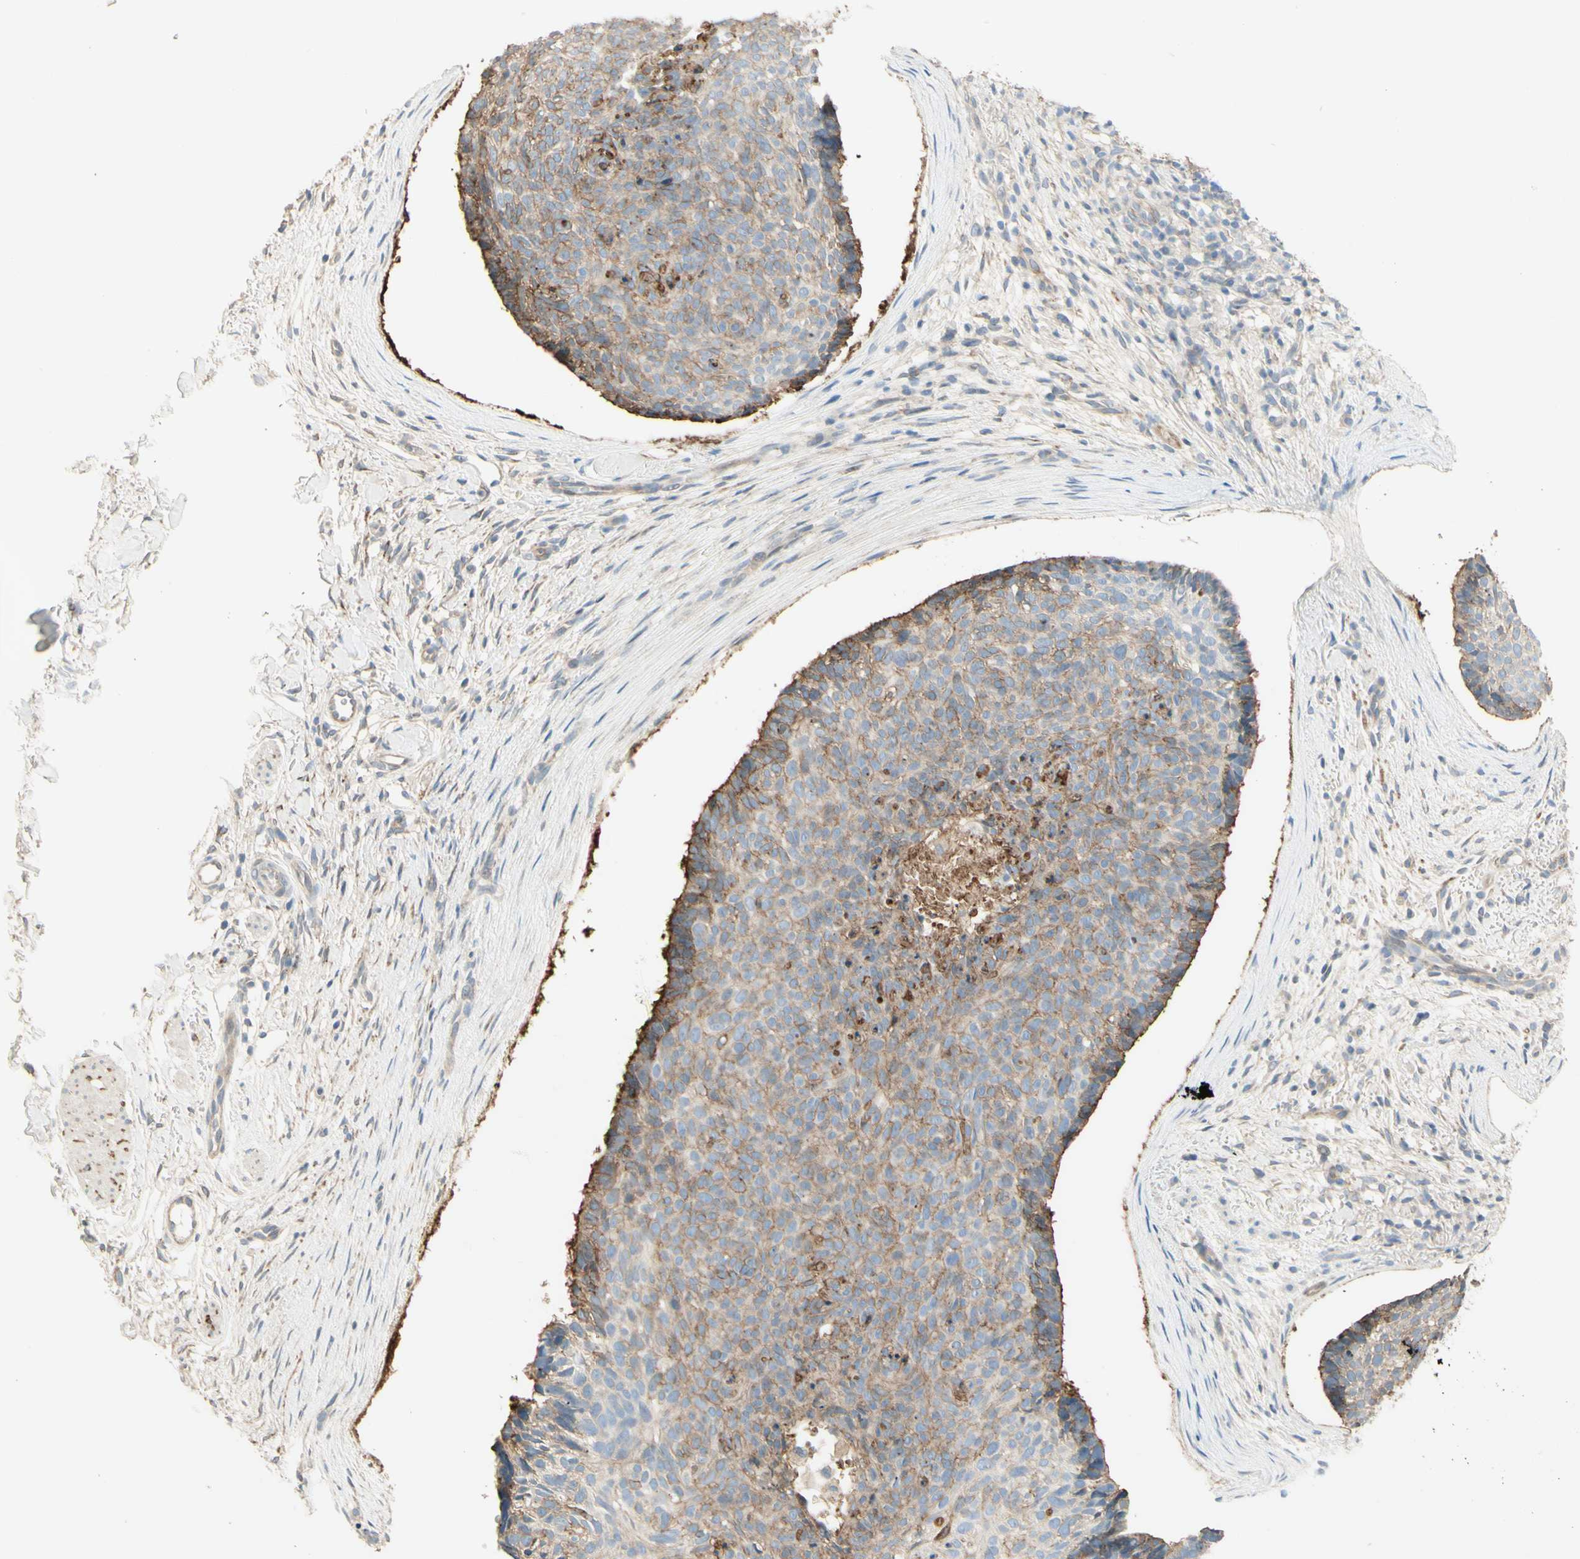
{"staining": {"intensity": "weak", "quantity": ">75%", "location": "cytoplasmic/membranous"}, "tissue": "skin cancer", "cell_type": "Tumor cells", "image_type": "cancer", "snomed": [{"axis": "morphology", "description": "Normal tissue, NOS"}, {"axis": "morphology", "description": "Basal cell carcinoma"}, {"axis": "topography", "description": "Skin"}], "caption": "DAB immunohistochemical staining of human skin cancer (basal cell carcinoma) displays weak cytoplasmic/membranous protein positivity in about >75% of tumor cells. The staining is performed using DAB brown chromogen to label protein expression. The nuclei are counter-stained blue using hematoxylin.", "gene": "RNF149", "patient": {"sex": "female", "age": 56}}